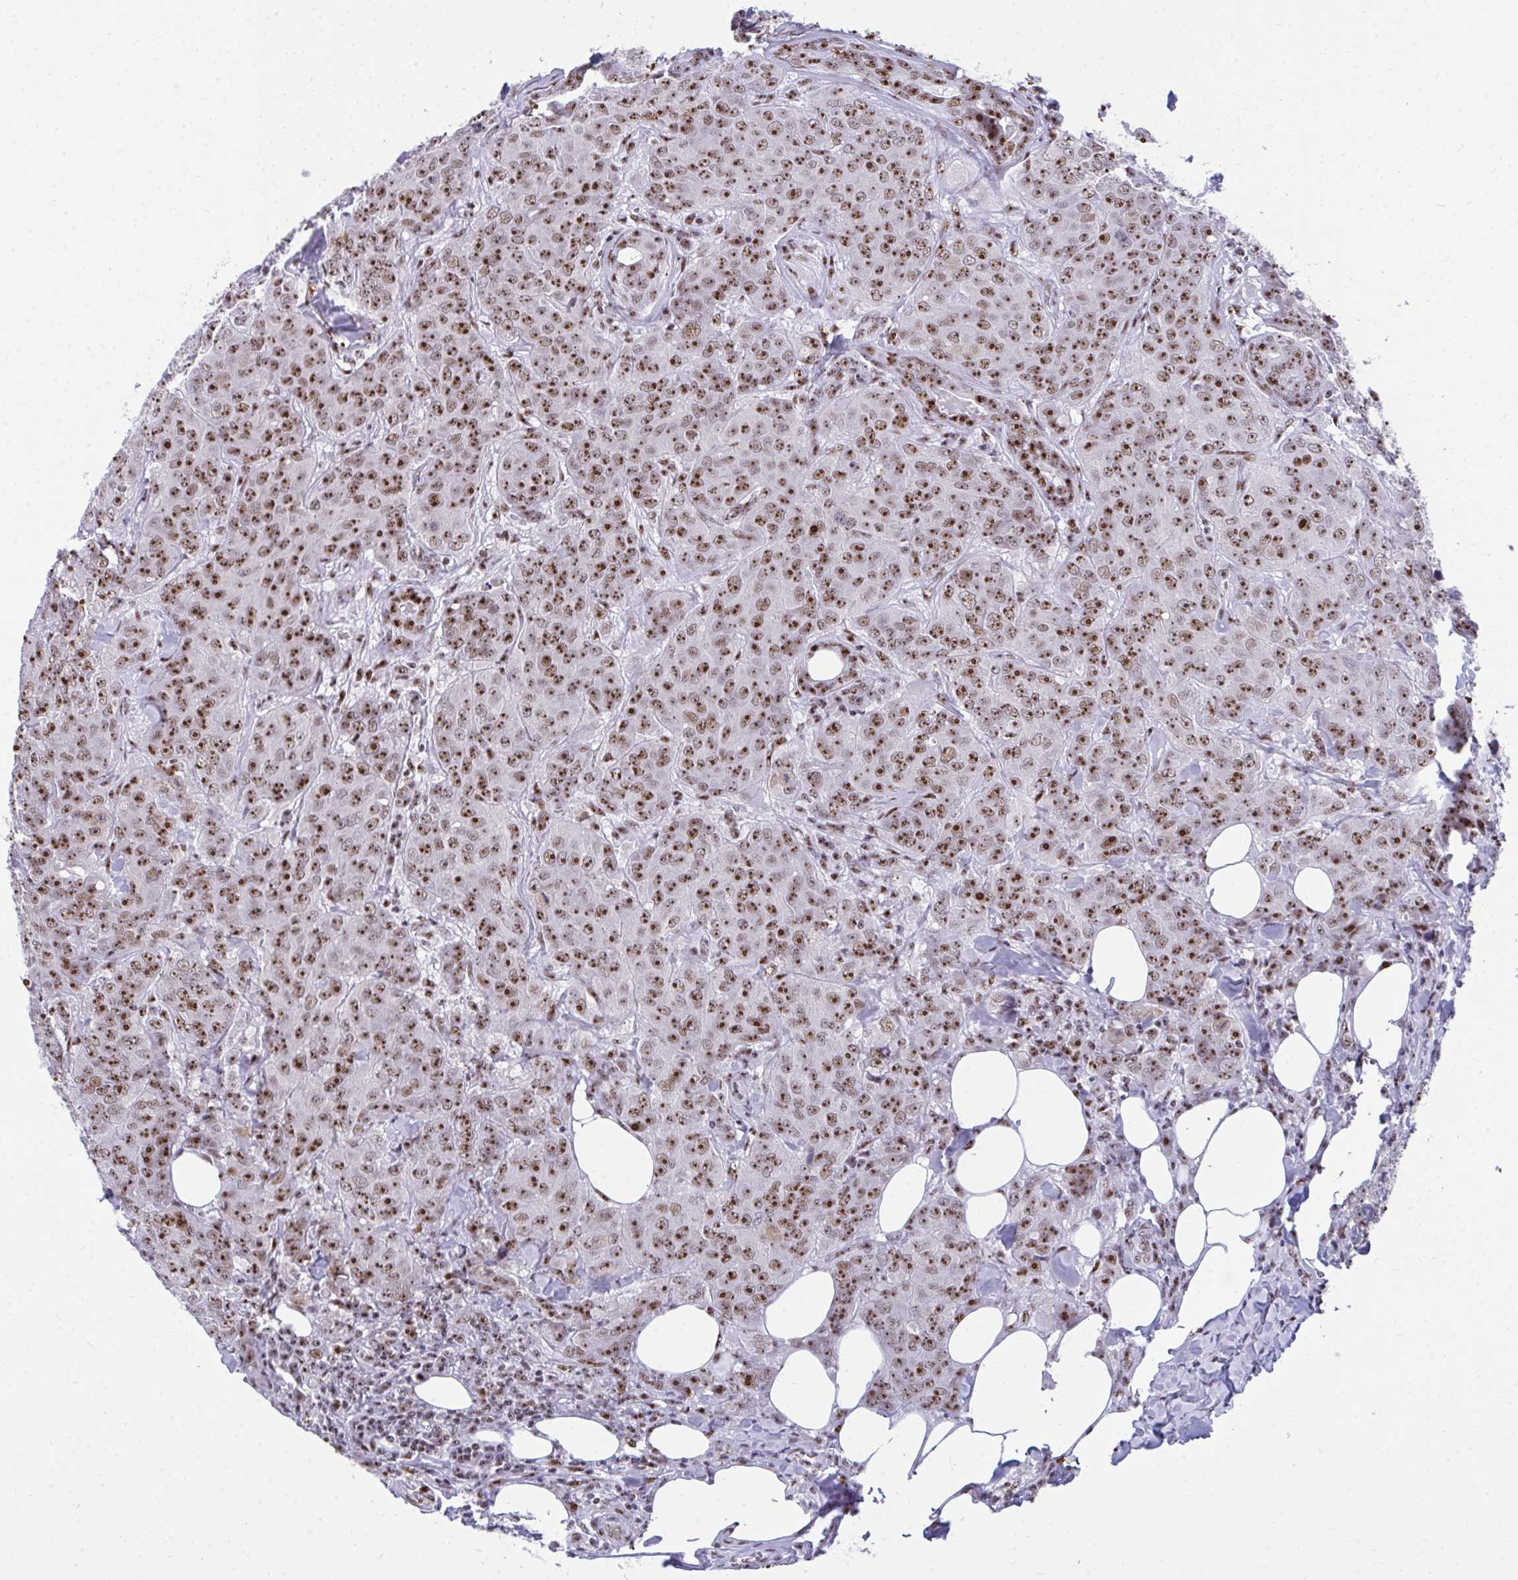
{"staining": {"intensity": "strong", "quantity": ">75%", "location": "nuclear"}, "tissue": "breast cancer", "cell_type": "Tumor cells", "image_type": "cancer", "snomed": [{"axis": "morphology", "description": "Duct carcinoma"}, {"axis": "topography", "description": "Breast"}], "caption": "Infiltrating ductal carcinoma (breast) stained with immunohistochemistry displays strong nuclear staining in about >75% of tumor cells. (Brightfield microscopy of DAB IHC at high magnification).", "gene": "PELP1", "patient": {"sex": "female", "age": 43}}